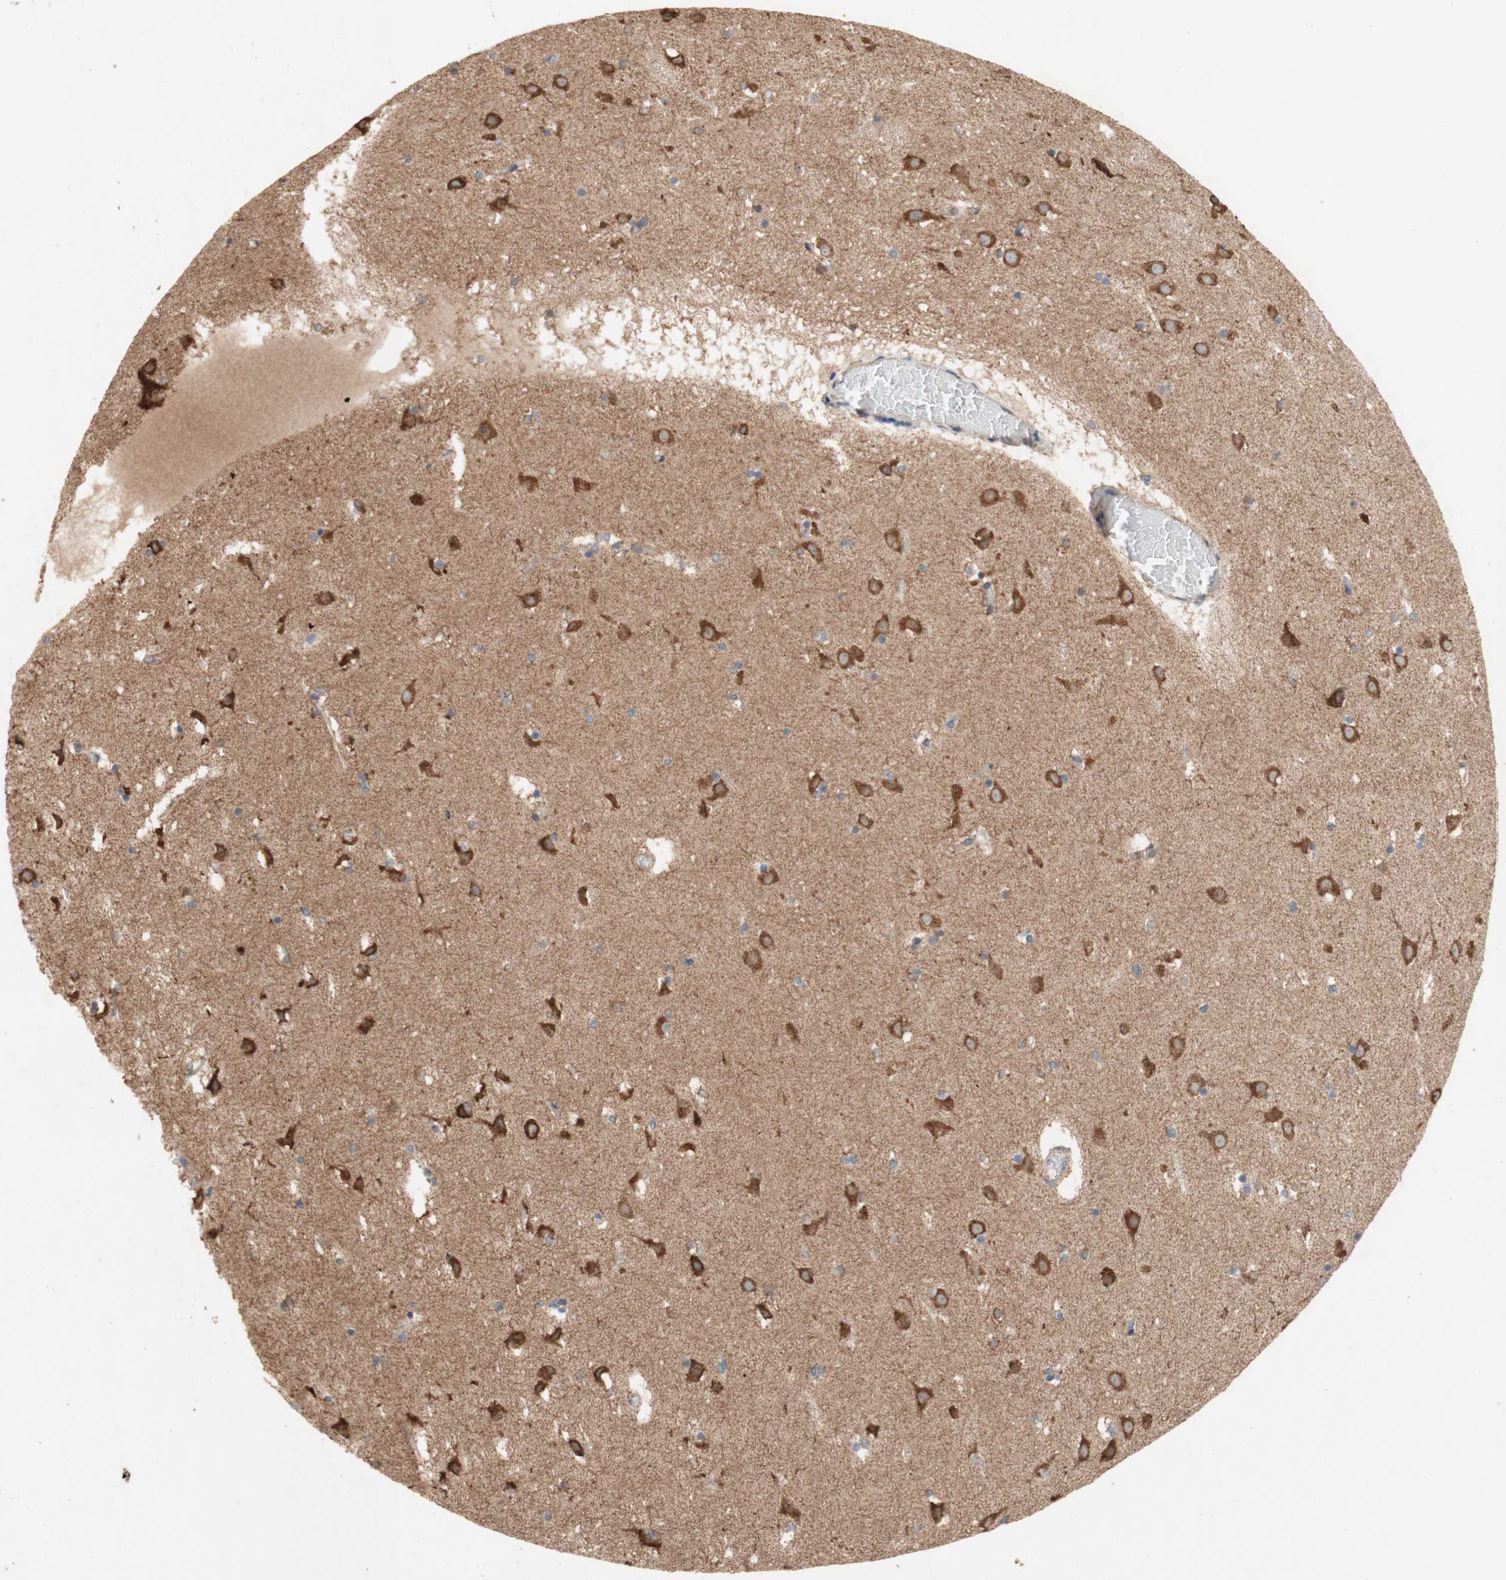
{"staining": {"intensity": "moderate", "quantity": "25%-75%", "location": "cytoplasmic/membranous"}, "tissue": "caudate", "cell_type": "Glial cells", "image_type": "normal", "snomed": [{"axis": "morphology", "description": "Normal tissue, NOS"}, {"axis": "topography", "description": "Lateral ventricle wall"}], "caption": "Immunohistochemistry (IHC) staining of benign caudate, which demonstrates medium levels of moderate cytoplasmic/membranous positivity in about 25%-75% of glial cells indicating moderate cytoplasmic/membranous protein expression. The staining was performed using DAB (brown) for protein detection and nuclei were counterstained in hematoxylin (blue).", "gene": "SOCS2", "patient": {"sex": "male", "age": 45}}